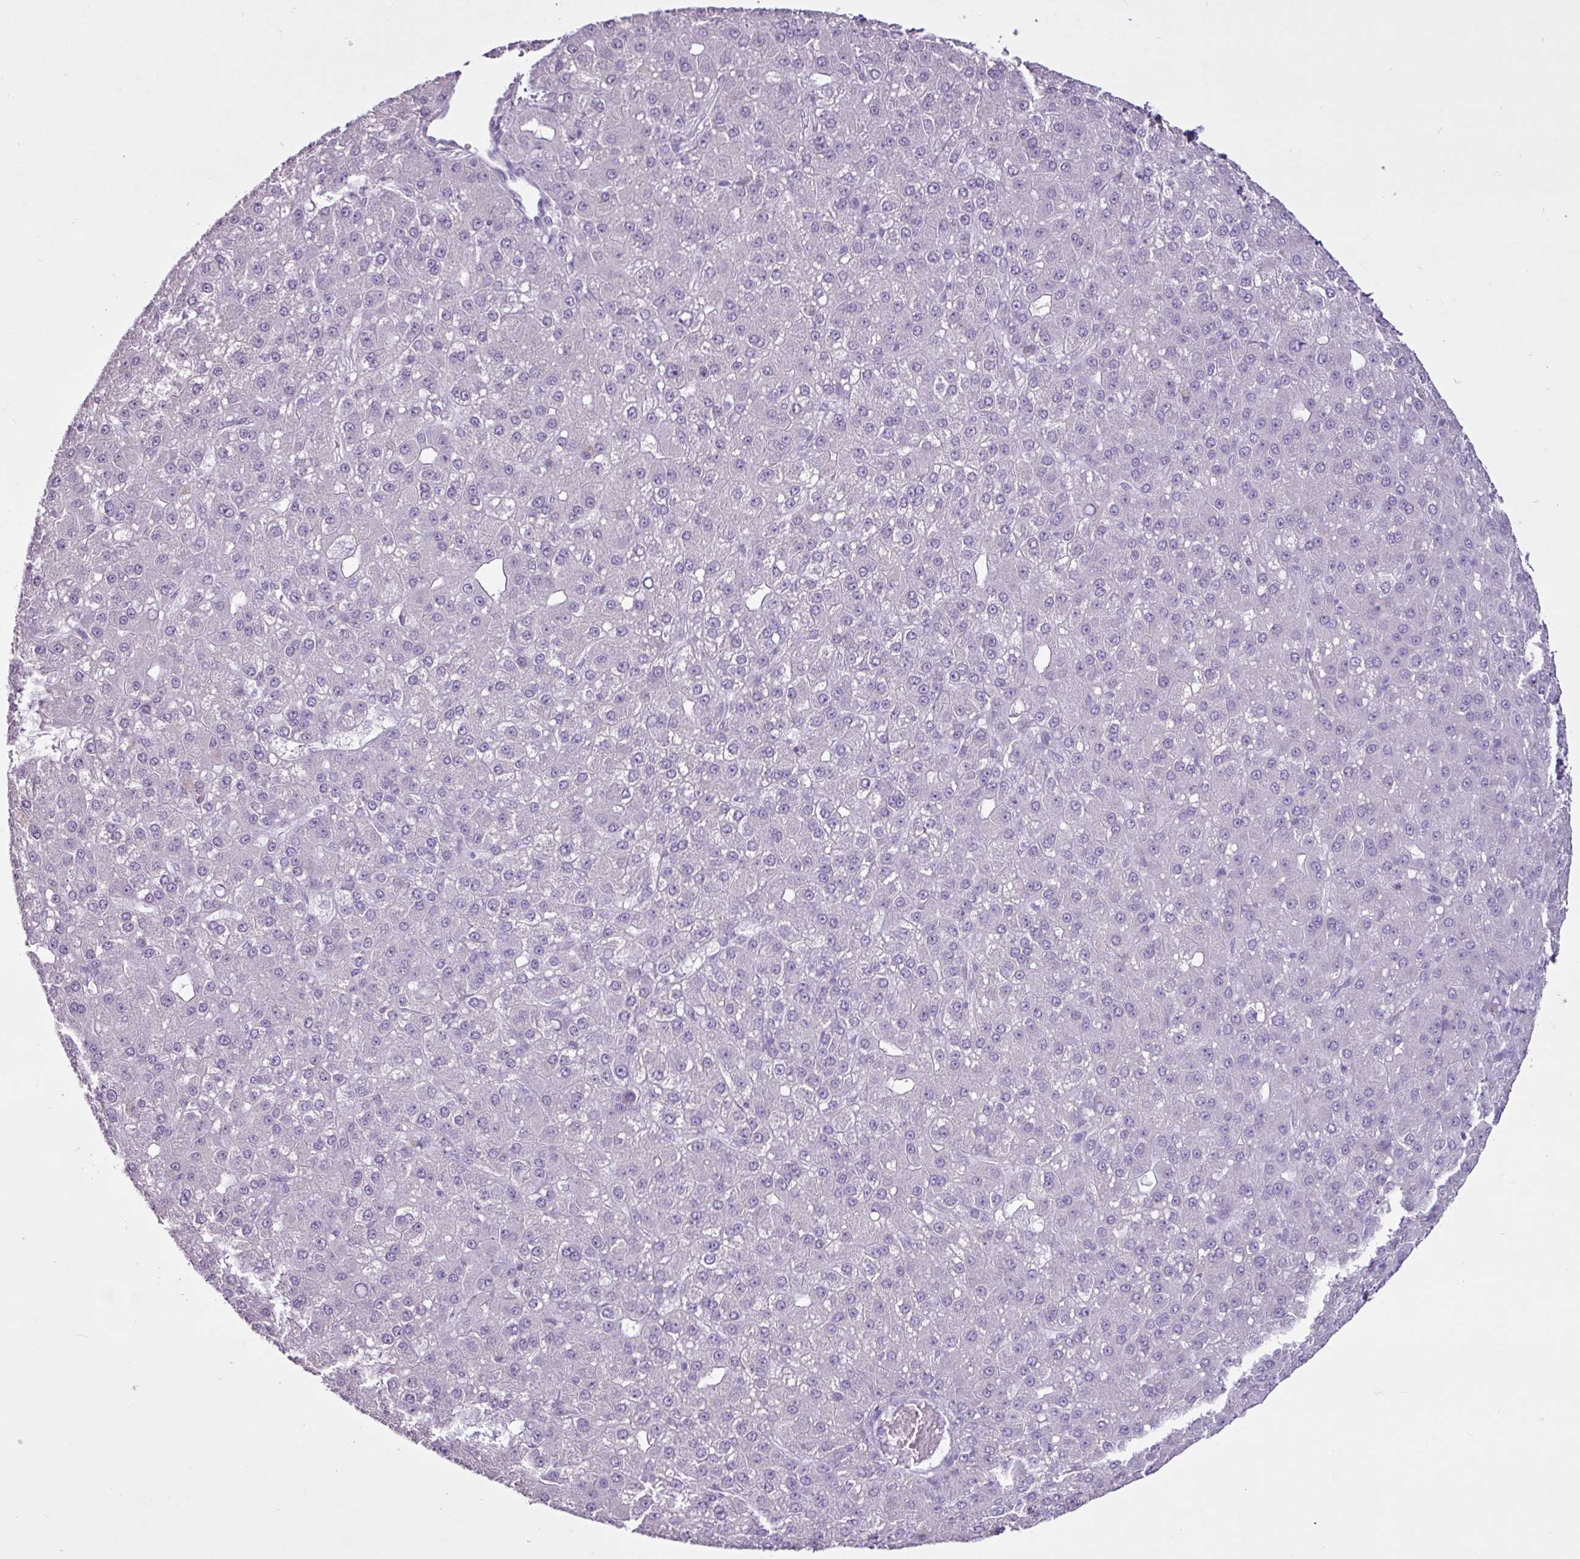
{"staining": {"intensity": "negative", "quantity": "none", "location": "none"}, "tissue": "liver cancer", "cell_type": "Tumor cells", "image_type": "cancer", "snomed": [{"axis": "morphology", "description": "Carcinoma, Hepatocellular, NOS"}, {"axis": "topography", "description": "Liver"}], "caption": "This is a micrograph of IHC staining of hepatocellular carcinoma (liver), which shows no positivity in tumor cells.", "gene": "PGR", "patient": {"sex": "male", "age": 67}}